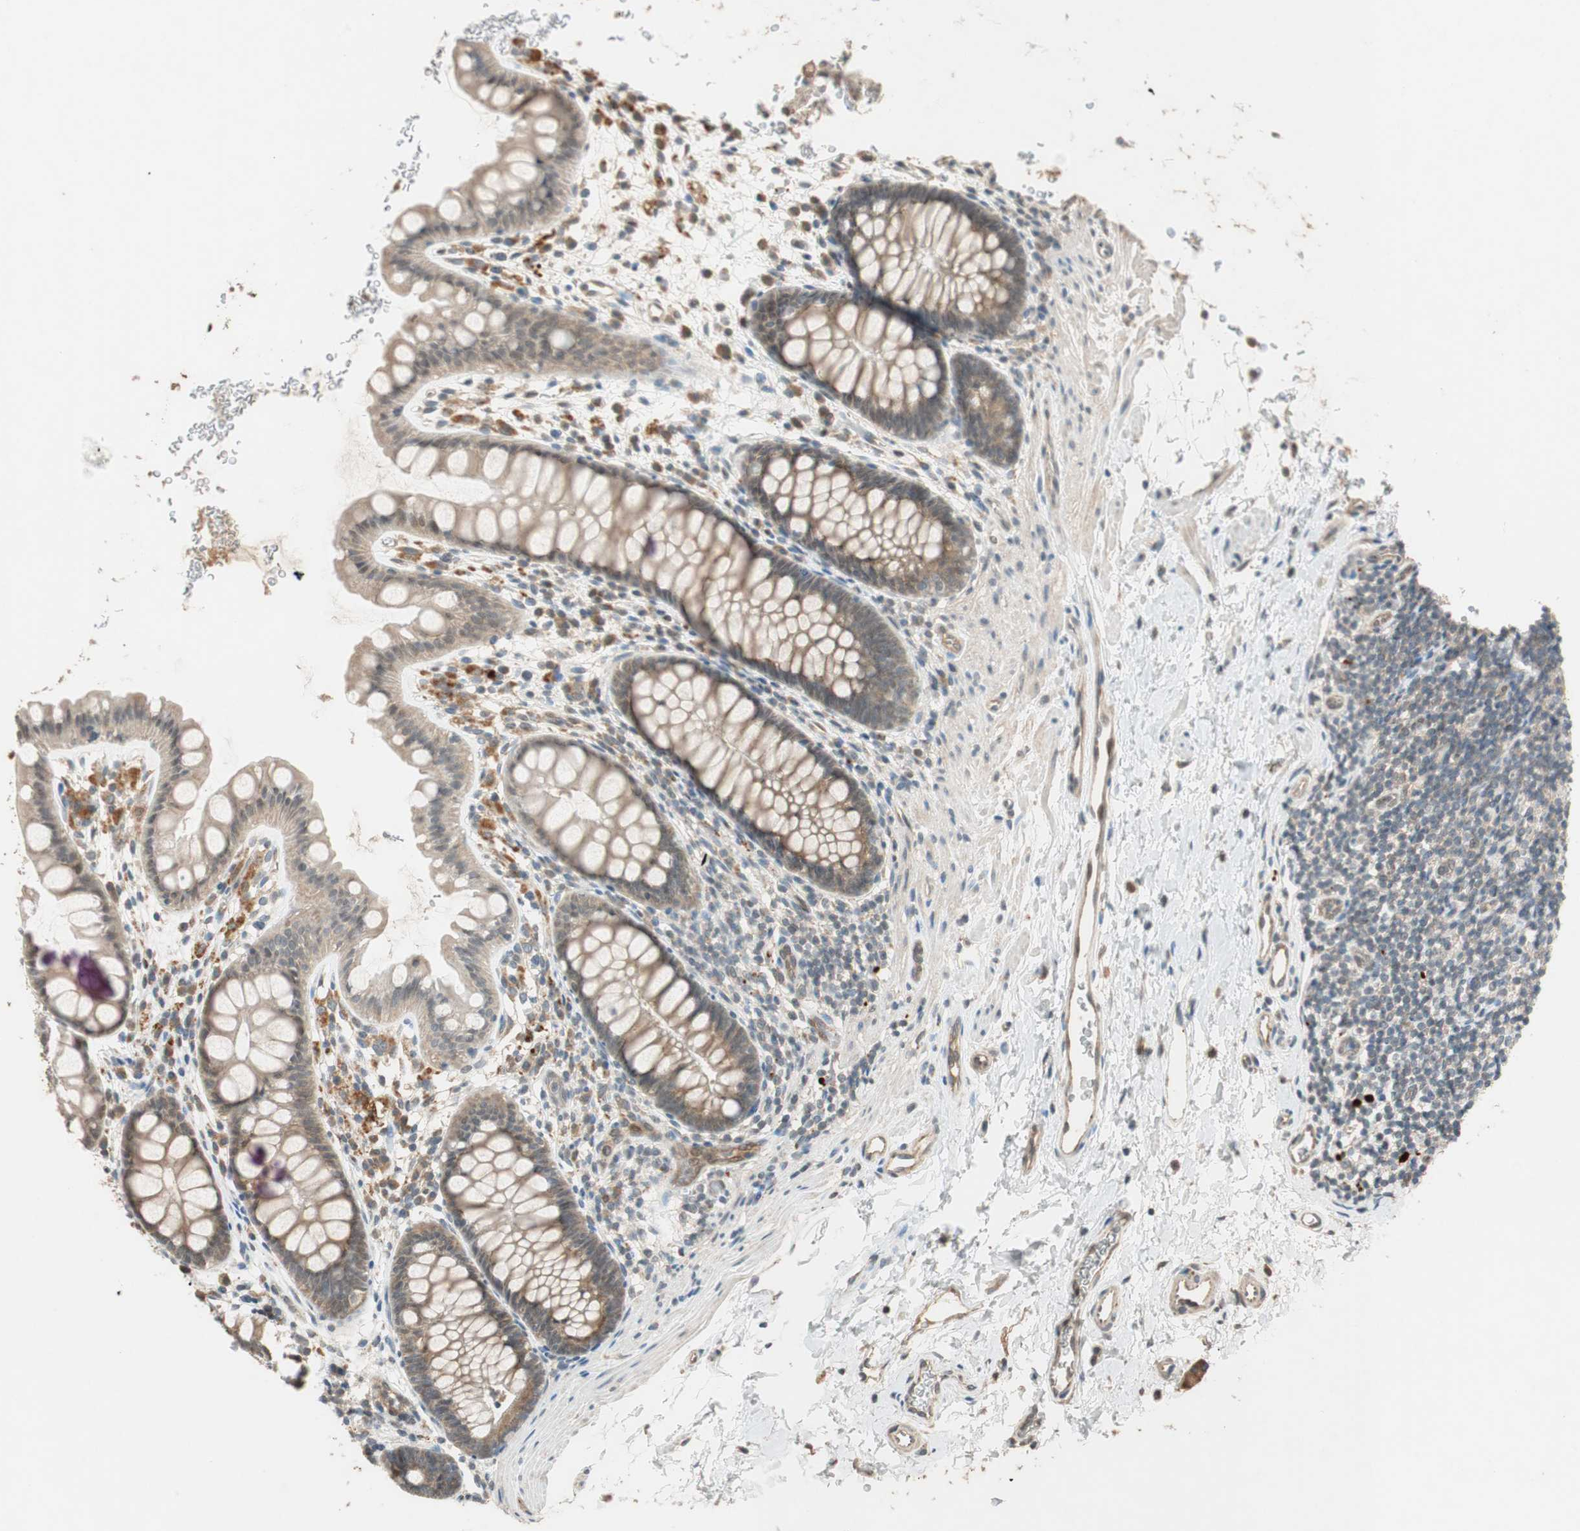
{"staining": {"intensity": "moderate", "quantity": ">75%", "location": "cytoplasmic/membranous"}, "tissue": "rectum", "cell_type": "Glandular cells", "image_type": "normal", "snomed": [{"axis": "morphology", "description": "Normal tissue, NOS"}, {"axis": "topography", "description": "Rectum"}], "caption": "Glandular cells demonstrate moderate cytoplasmic/membranous positivity in approximately >75% of cells in benign rectum. The protein of interest is shown in brown color, while the nuclei are stained blue.", "gene": "GLB1", "patient": {"sex": "female", "age": 24}}